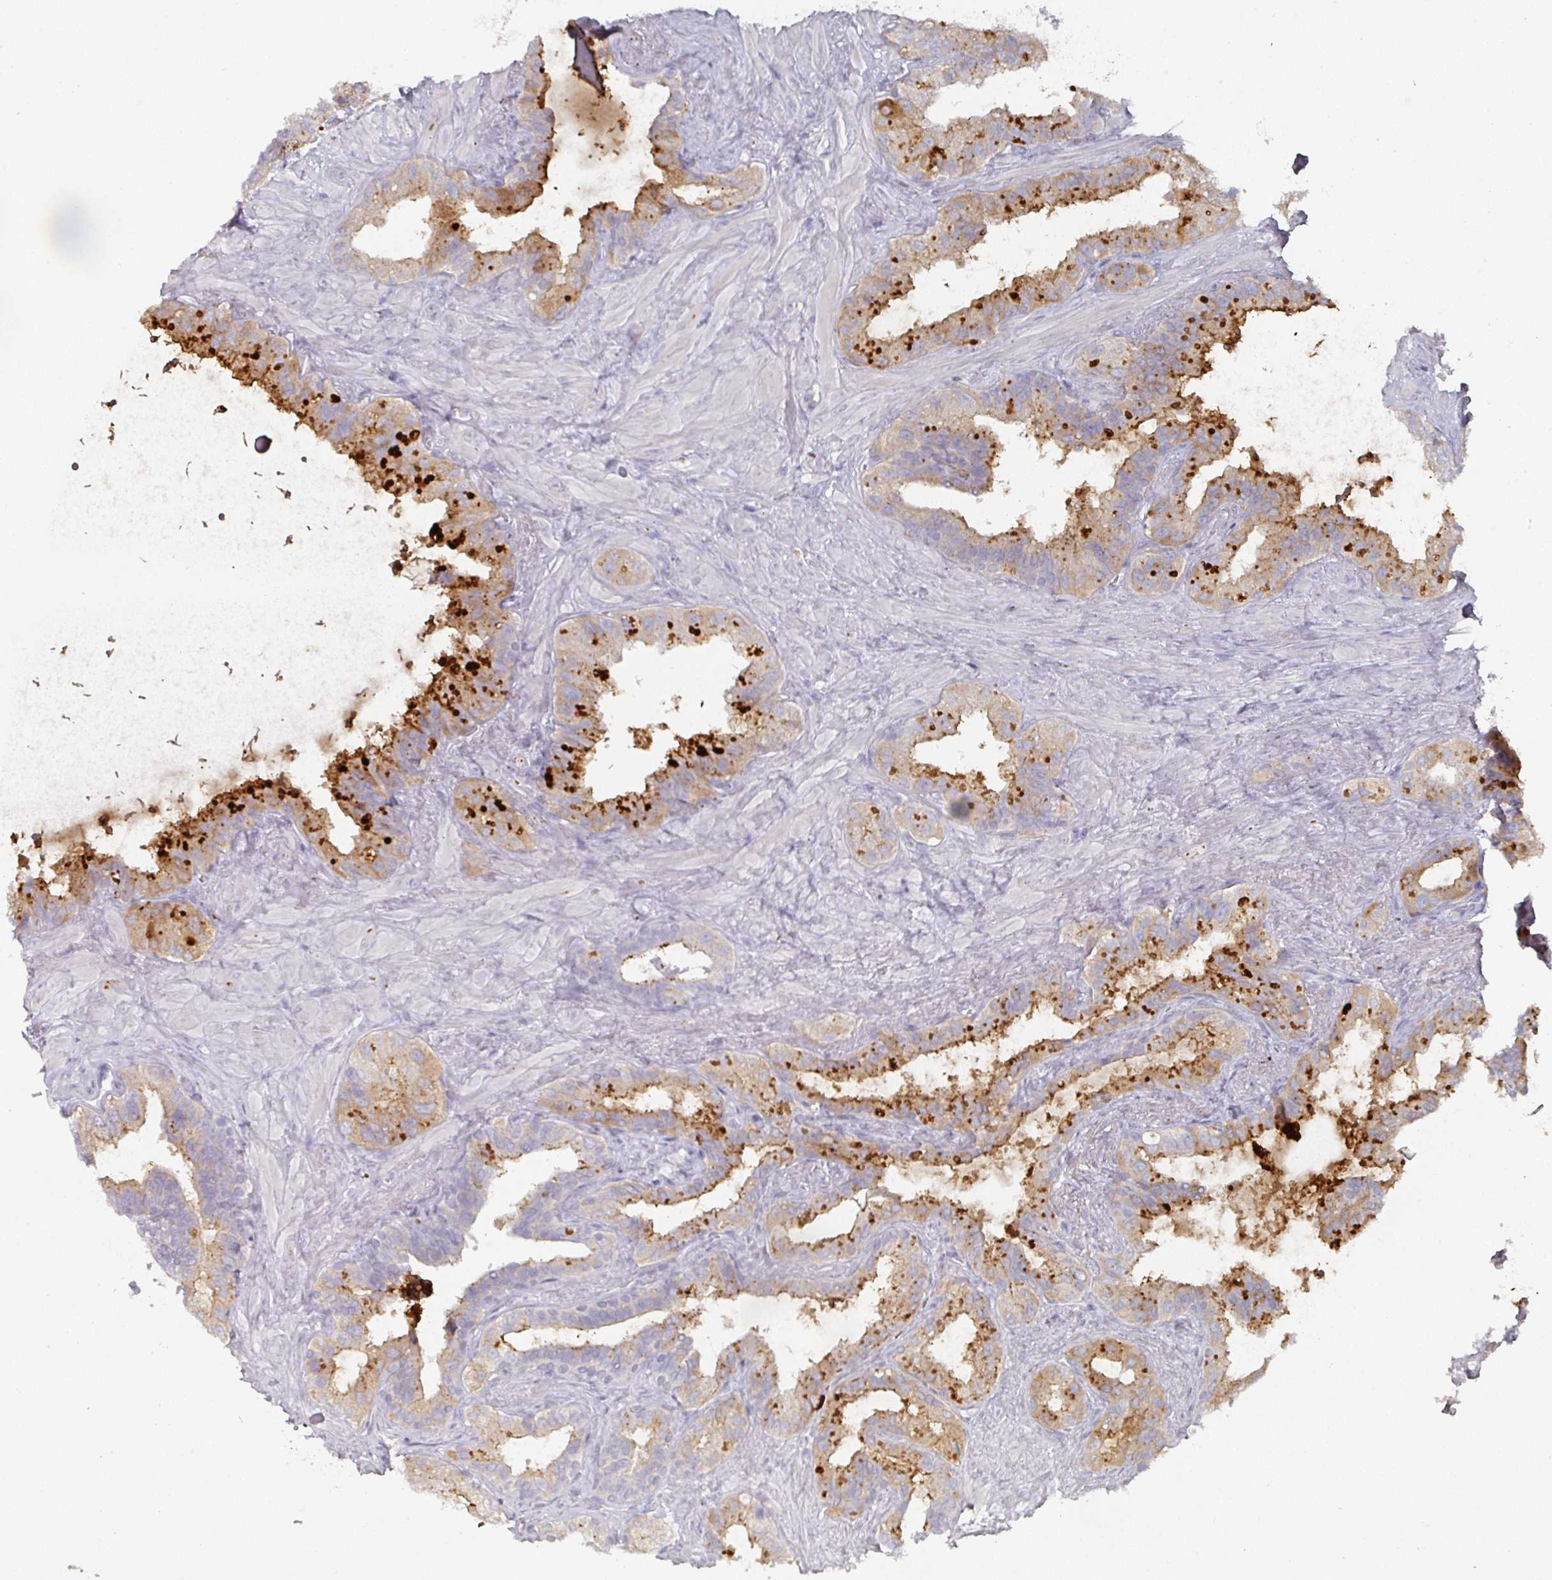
{"staining": {"intensity": "moderate", "quantity": "25%-75%", "location": "cytoplasmic/membranous"}, "tissue": "seminal vesicle", "cell_type": "Glandular cells", "image_type": "normal", "snomed": [{"axis": "morphology", "description": "Normal tissue, NOS"}, {"axis": "topography", "description": "Seminal veicle"}, {"axis": "topography", "description": "Peripheral nerve tissue"}], "caption": "Seminal vesicle stained with immunohistochemistry exhibits moderate cytoplasmic/membranous staining in approximately 25%-75% of glandular cells. (brown staining indicates protein expression, while blue staining denotes nuclei).", "gene": "CAMP", "patient": {"sex": "male", "age": 76}}